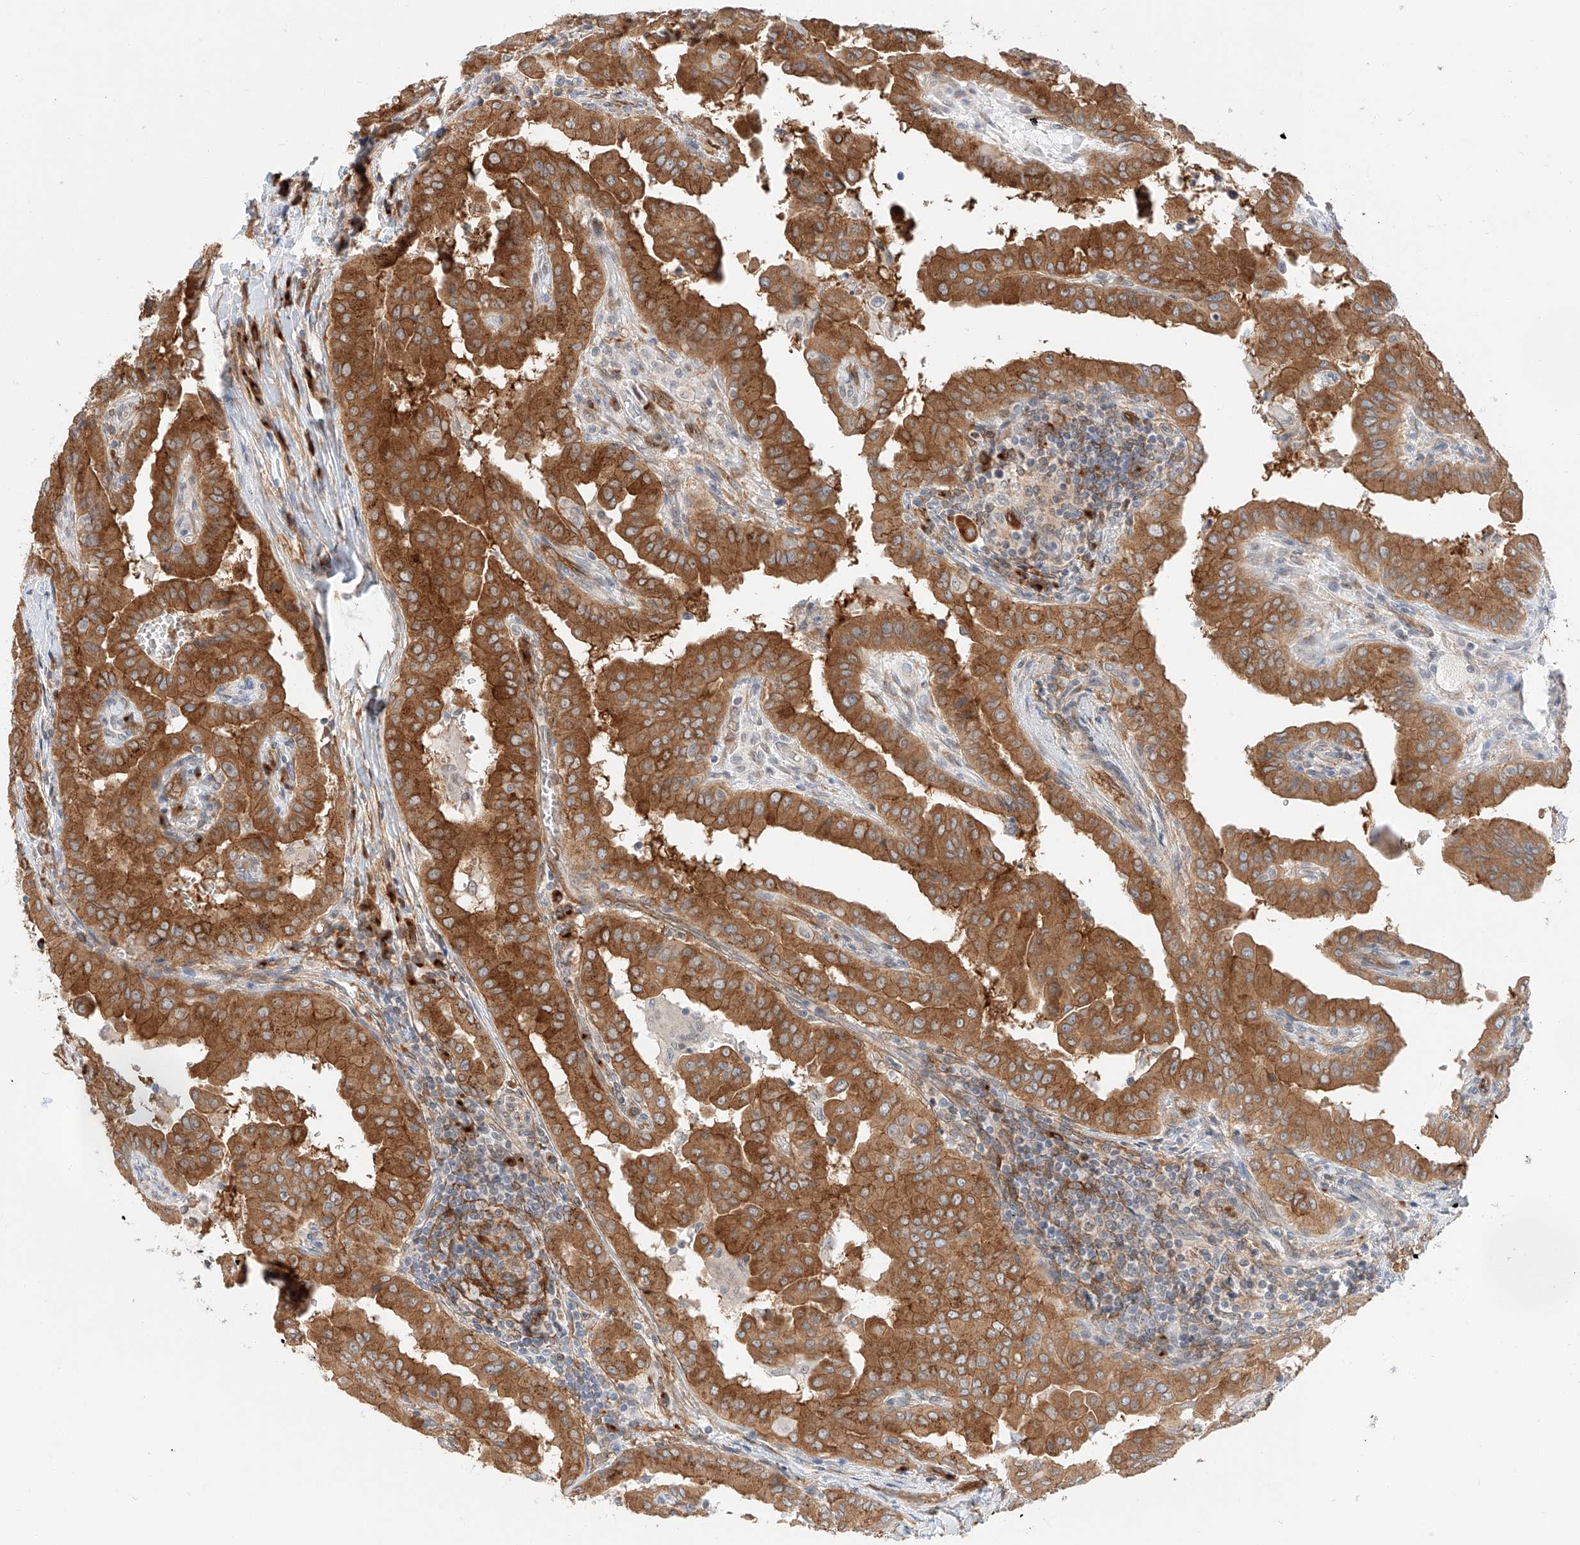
{"staining": {"intensity": "moderate", "quantity": ">75%", "location": "cytoplasmic/membranous"}, "tissue": "thyroid cancer", "cell_type": "Tumor cells", "image_type": "cancer", "snomed": [{"axis": "morphology", "description": "Papillary adenocarcinoma, NOS"}, {"axis": "topography", "description": "Thyroid gland"}], "caption": "Immunohistochemical staining of thyroid papillary adenocarcinoma exhibits medium levels of moderate cytoplasmic/membranous protein staining in about >75% of tumor cells. (DAB (3,3'-diaminobenzidine) IHC with brightfield microscopy, high magnification).", "gene": "CARMIL1", "patient": {"sex": "male", "age": 33}}